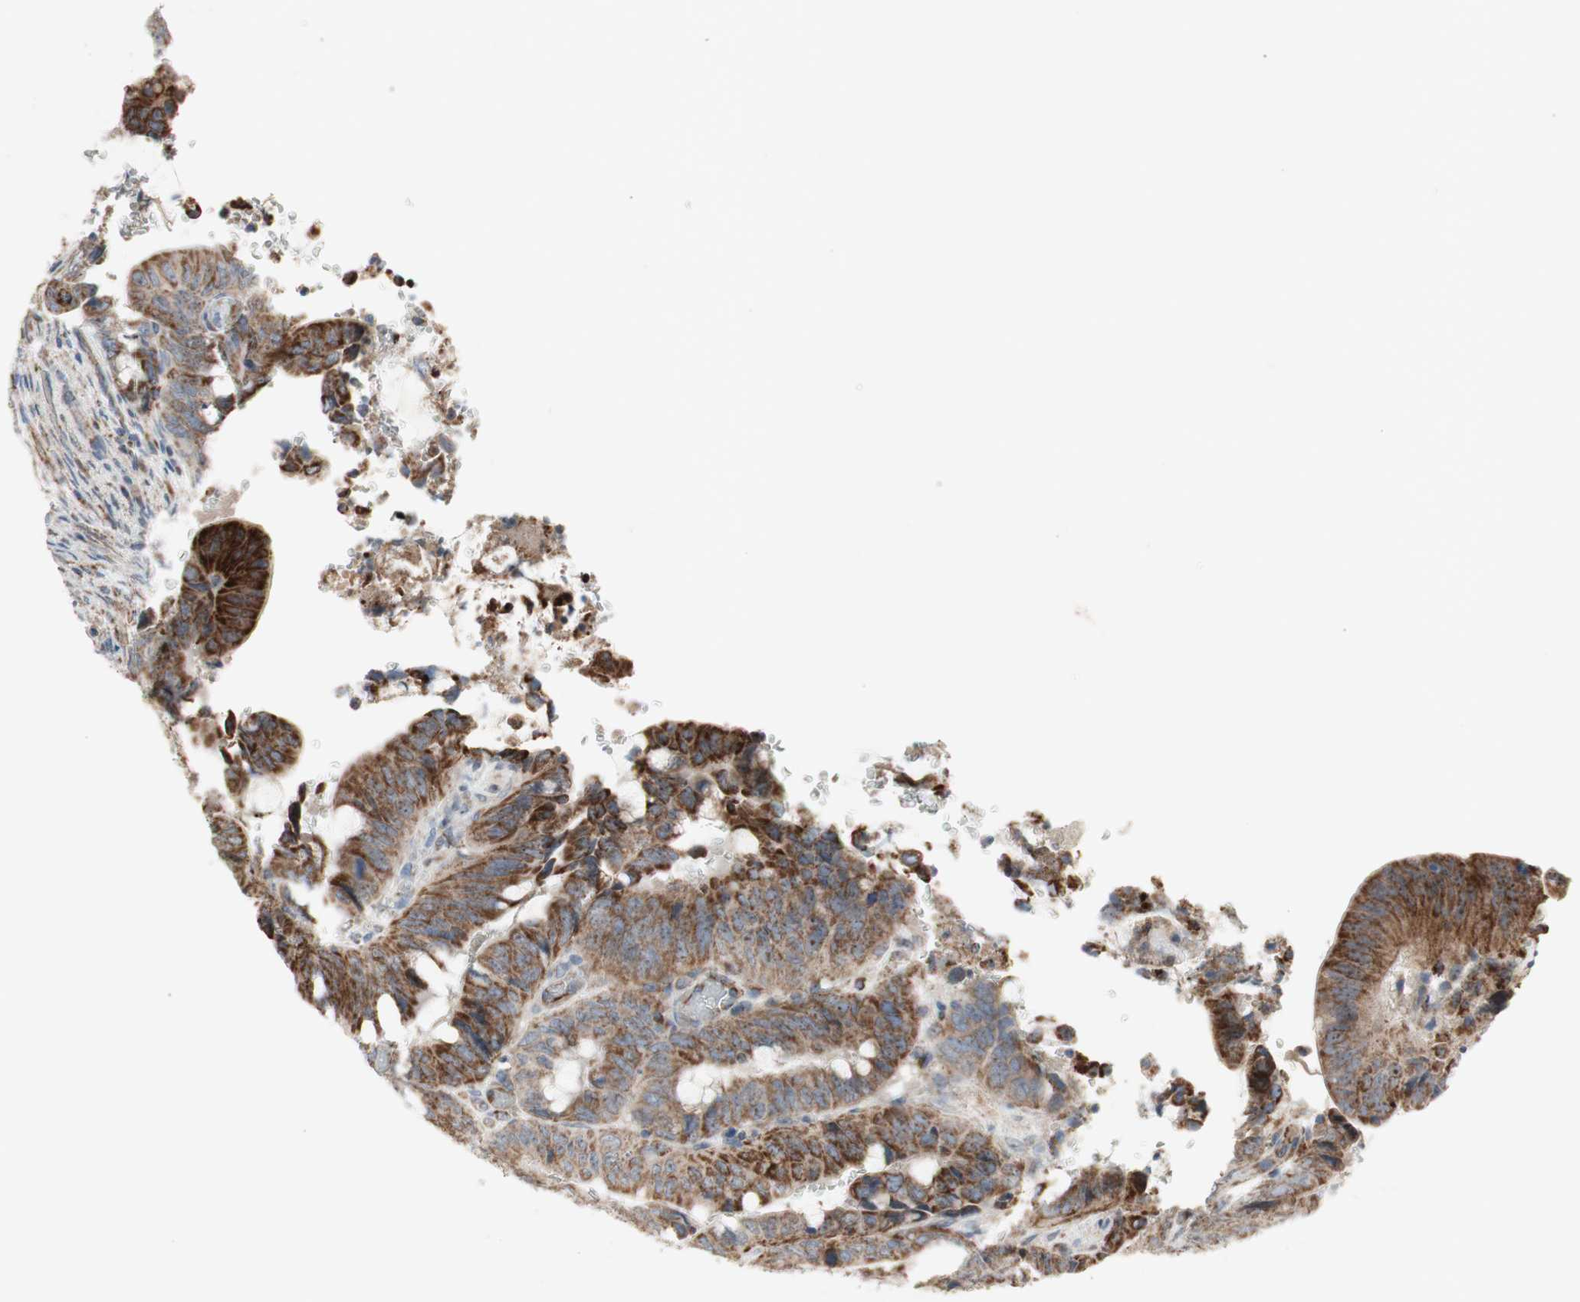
{"staining": {"intensity": "moderate", "quantity": ">75%", "location": "cytoplasmic/membranous"}, "tissue": "colorectal cancer", "cell_type": "Tumor cells", "image_type": "cancer", "snomed": [{"axis": "morphology", "description": "Normal tissue, NOS"}, {"axis": "morphology", "description": "Adenocarcinoma, NOS"}, {"axis": "topography", "description": "Rectum"}, {"axis": "topography", "description": "Peripheral nerve tissue"}], "caption": "IHC (DAB) staining of human adenocarcinoma (colorectal) displays moderate cytoplasmic/membranous protein positivity in about >75% of tumor cells.", "gene": "CPT1A", "patient": {"sex": "male", "age": 92}}